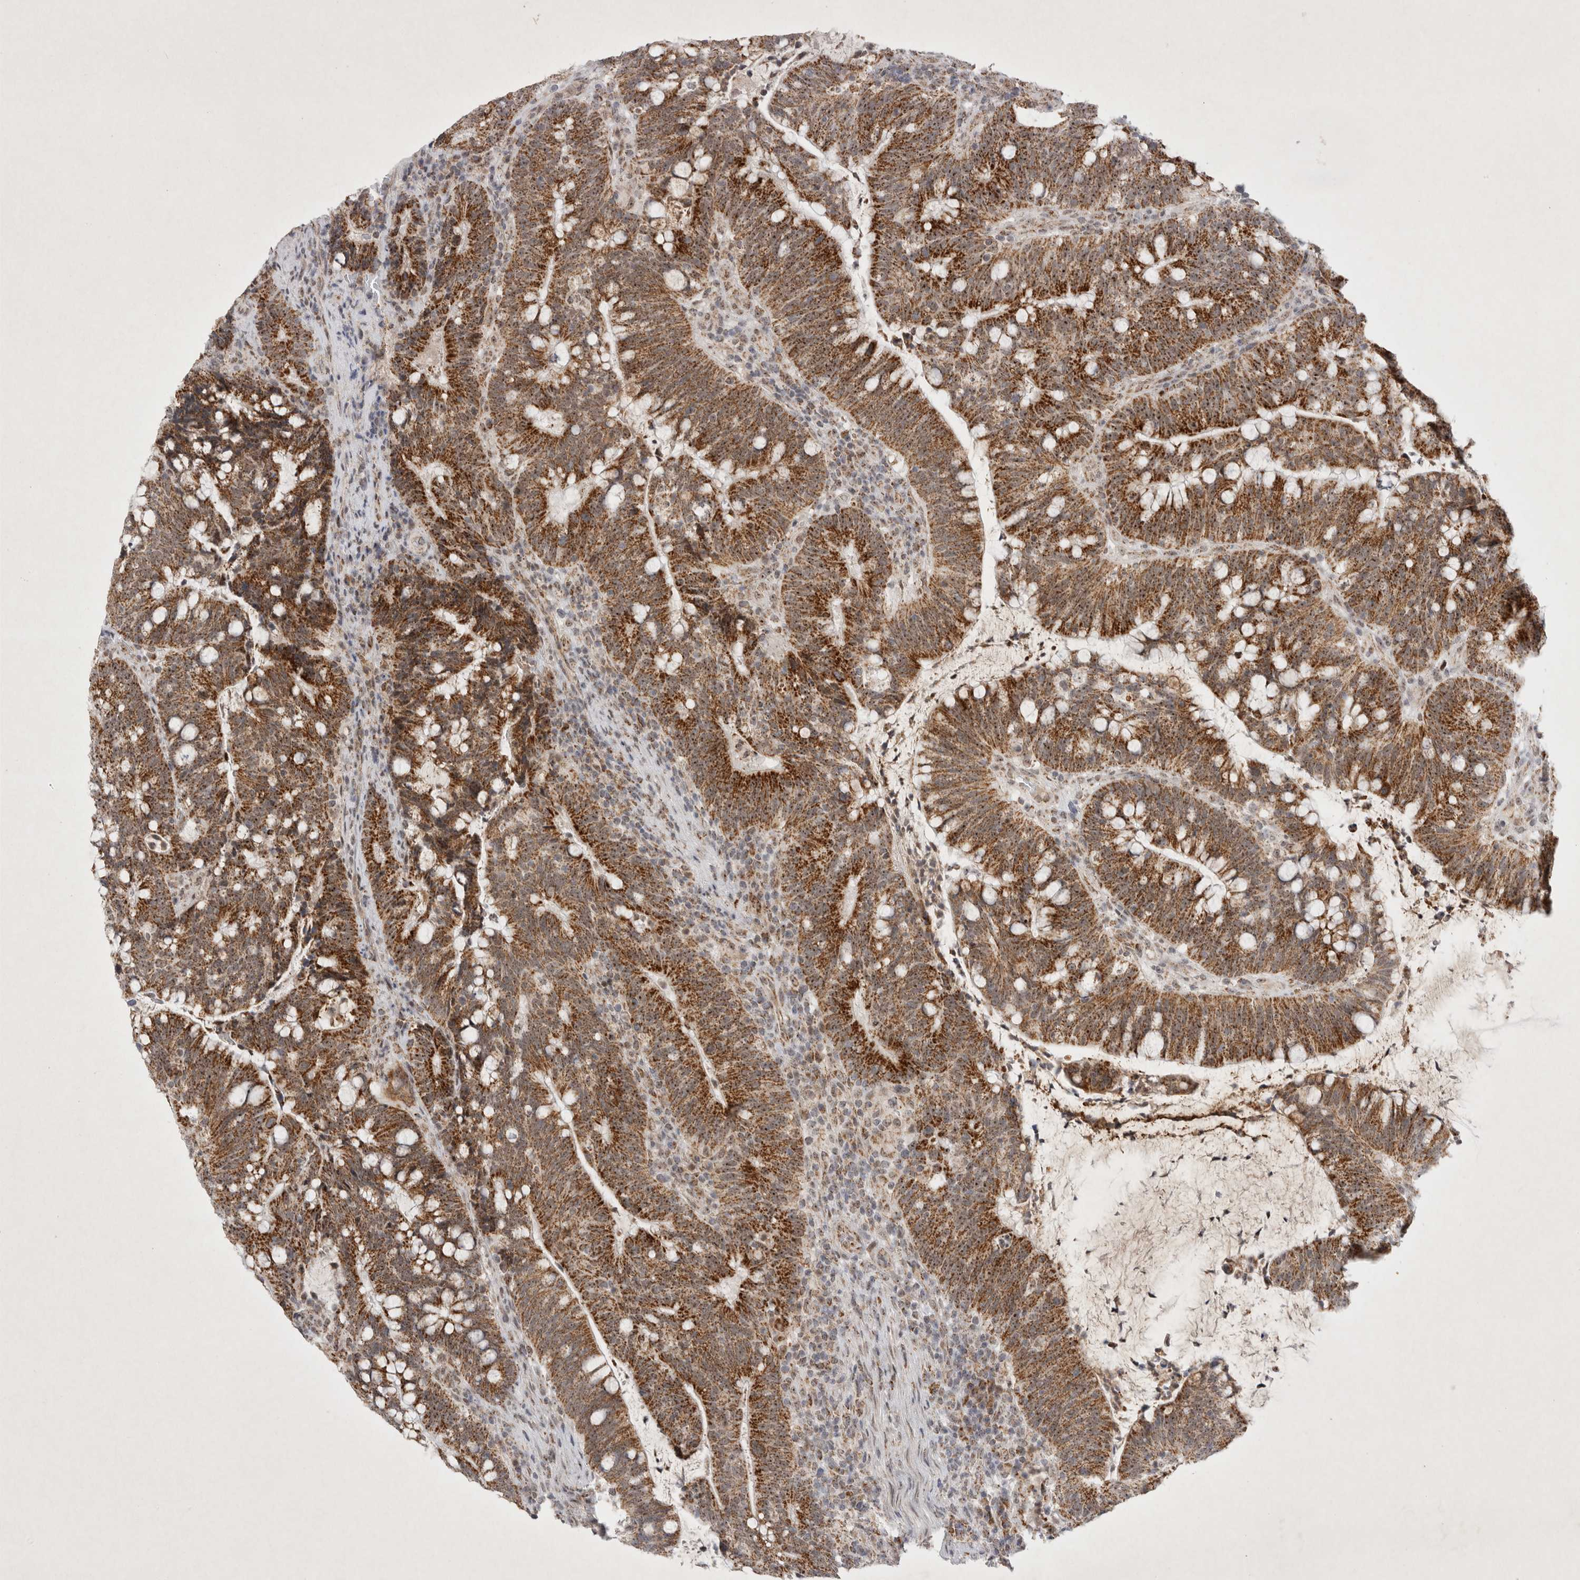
{"staining": {"intensity": "strong", "quantity": ">75%", "location": "cytoplasmic/membranous,nuclear"}, "tissue": "colorectal cancer", "cell_type": "Tumor cells", "image_type": "cancer", "snomed": [{"axis": "morphology", "description": "Adenocarcinoma, NOS"}, {"axis": "topography", "description": "Colon"}], "caption": "Human colorectal adenocarcinoma stained with a brown dye shows strong cytoplasmic/membranous and nuclear positive staining in about >75% of tumor cells.", "gene": "MRPL37", "patient": {"sex": "female", "age": 66}}